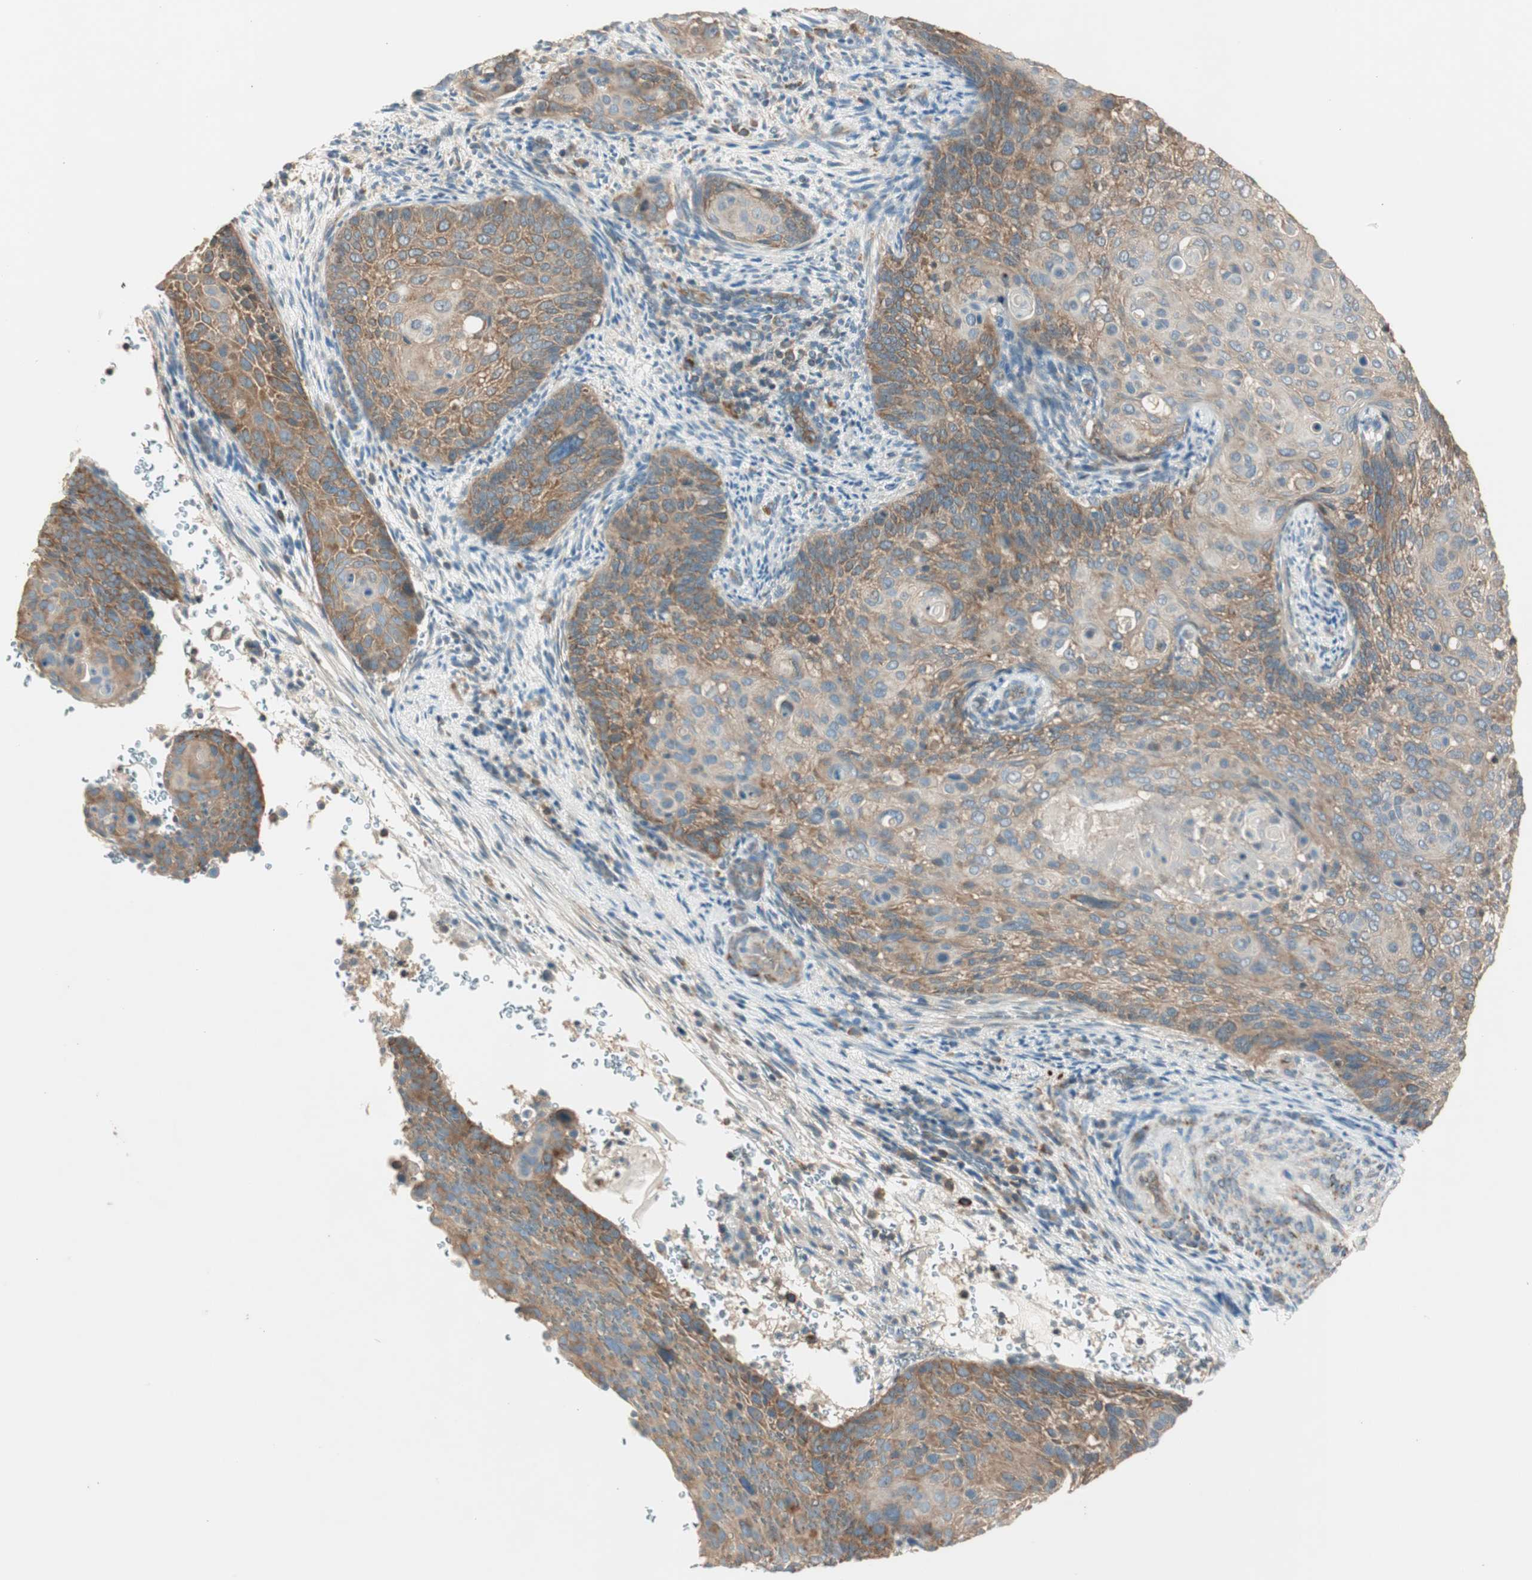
{"staining": {"intensity": "moderate", "quantity": ">75%", "location": "cytoplasmic/membranous"}, "tissue": "cervical cancer", "cell_type": "Tumor cells", "image_type": "cancer", "snomed": [{"axis": "morphology", "description": "Squamous cell carcinoma, NOS"}, {"axis": "topography", "description": "Cervix"}], "caption": "Immunohistochemical staining of cervical cancer exhibits moderate cytoplasmic/membranous protein positivity in about >75% of tumor cells.", "gene": "CC2D1A", "patient": {"sex": "female", "age": 33}}